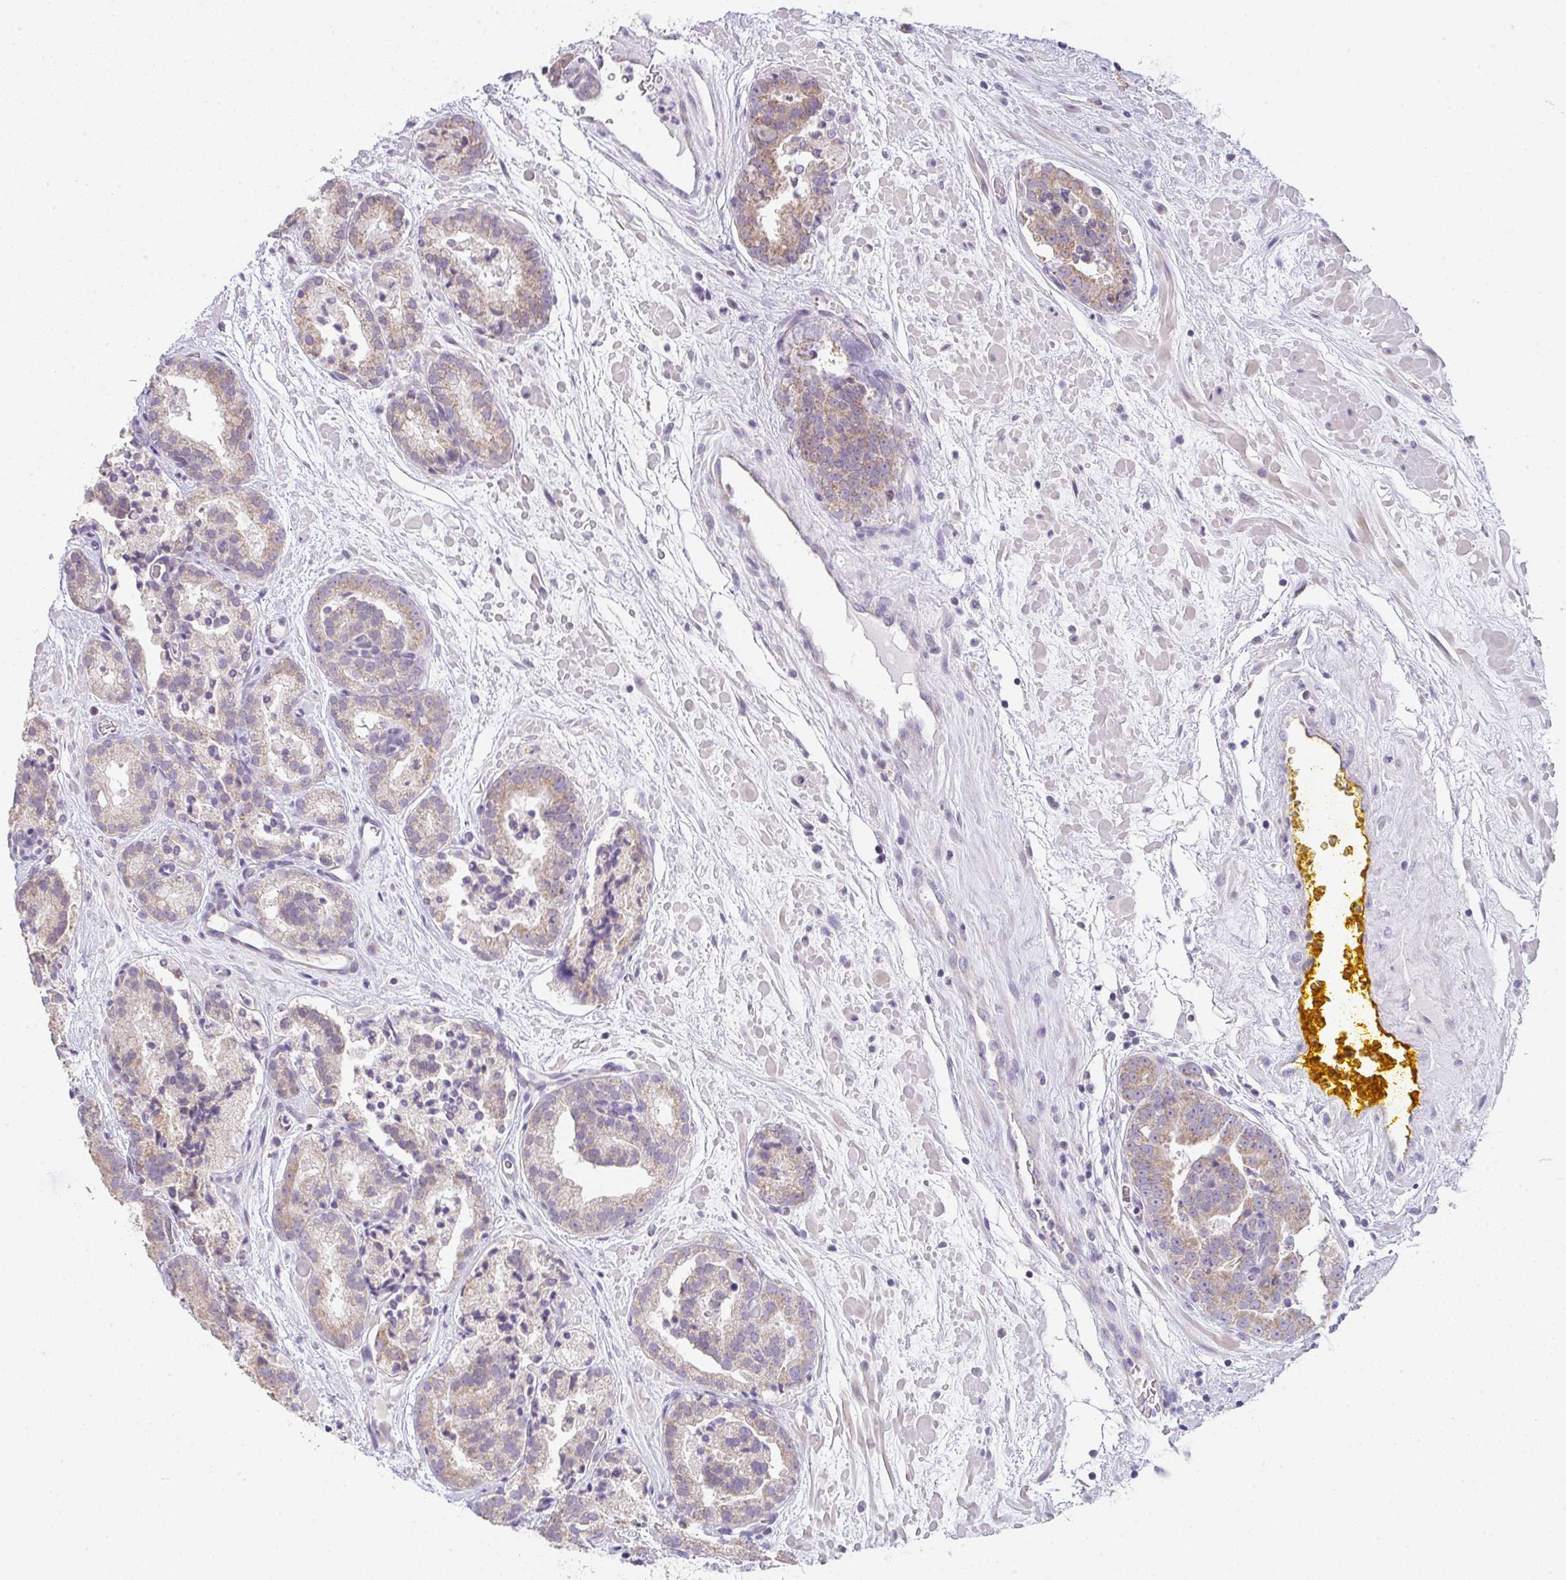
{"staining": {"intensity": "moderate", "quantity": ">75%", "location": "cytoplasmic/membranous"}, "tissue": "prostate cancer", "cell_type": "Tumor cells", "image_type": "cancer", "snomed": [{"axis": "morphology", "description": "Adenocarcinoma, High grade"}, {"axis": "topography", "description": "Prostate"}], "caption": "Brown immunohistochemical staining in human prostate high-grade adenocarcinoma demonstrates moderate cytoplasmic/membranous expression in about >75% of tumor cells. (brown staining indicates protein expression, while blue staining denotes nuclei).", "gene": "CACNA1S", "patient": {"sex": "male", "age": 66}}